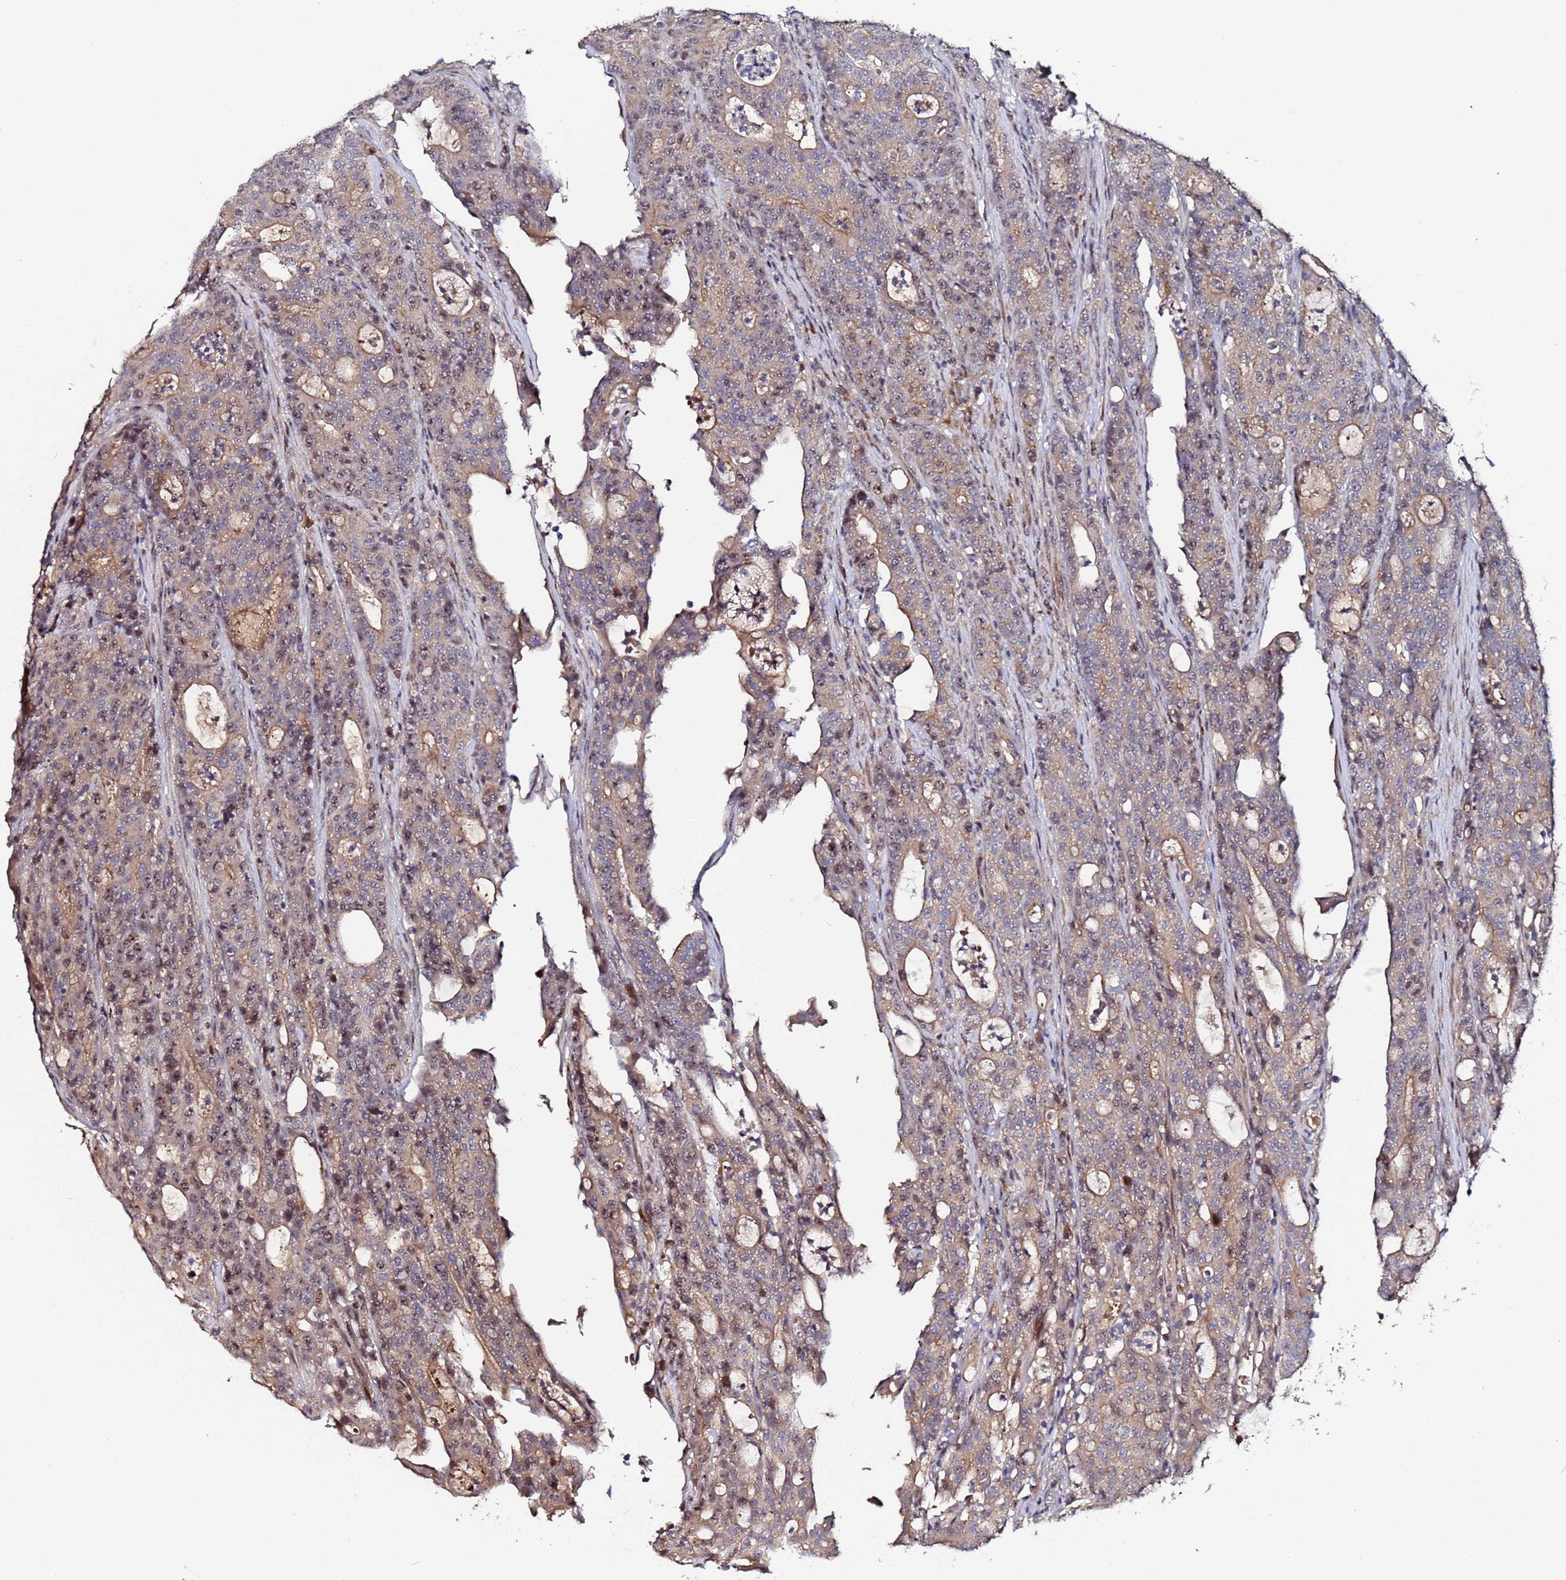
{"staining": {"intensity": "moderate", "quantity": ">75%", "location": "cytoplasmic/membranous,nuclear"}, "tissue": "colorectal cancer", "cell_type": "Tumor cells", "image_type": "cancer", "snomed": [{"axis": "morphology", "description": "Adenocarcinoma, NOS"}, {"axis": "topography", "description": "Colon"}], "caption": "The photomicrograph reveals staining of colorectal cancer, revealing moderate cytoplasmic/membranous and nuclear protein expression (brown color) within tumor cells. (Stains: DAB in brown, nuclei in blue, Microscopy: brightfield microscopy at high magnification).", "gene": "OSER1", "patient": {"sex": "male", "age": 83}}